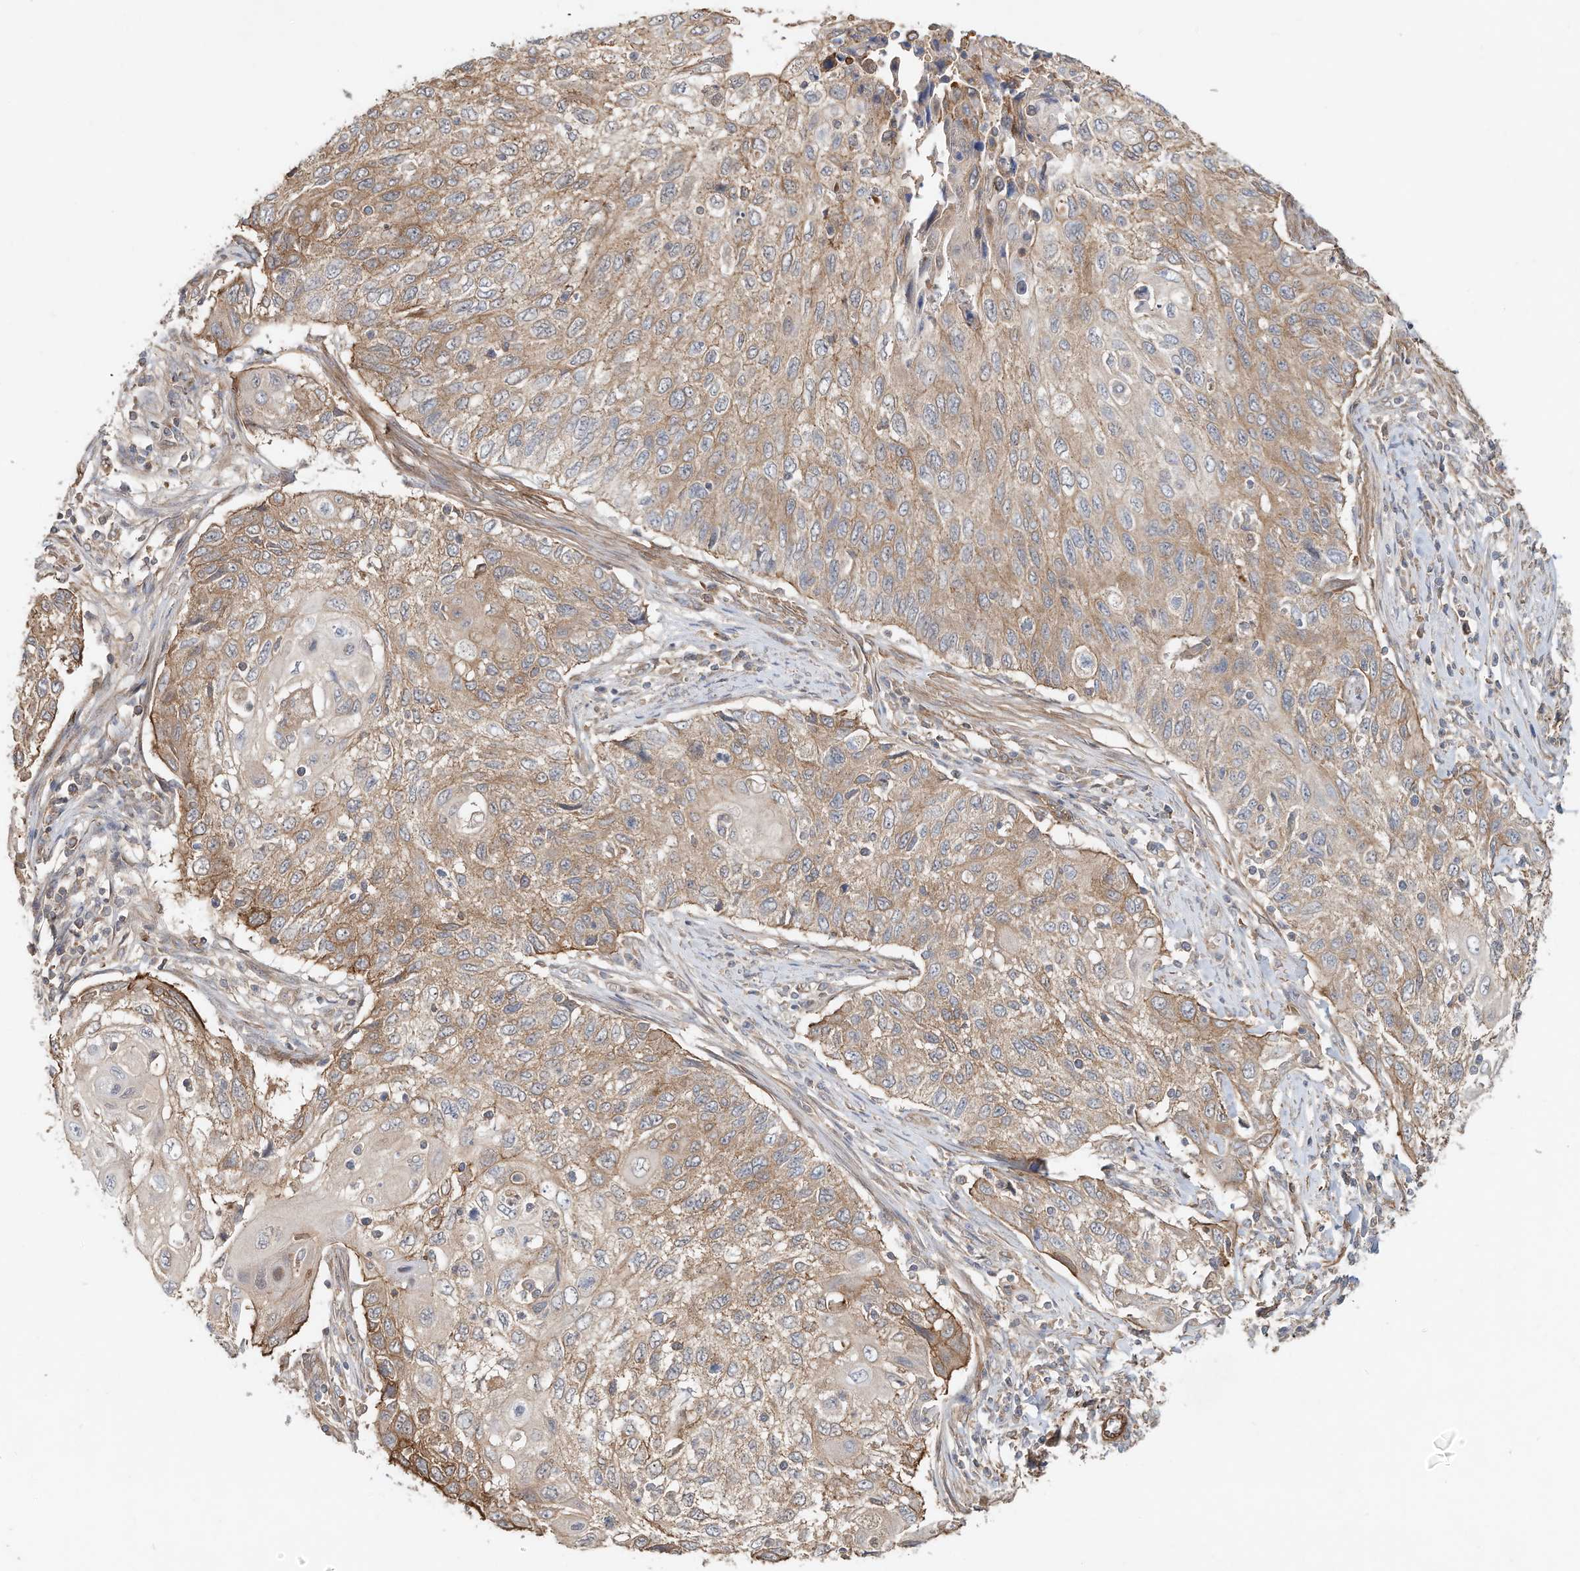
{"staining": {"intensity": "moderate", "quantity": ">75%", "location": "cytoplasmic/membranous"}, "tissue": "cervical cancer", "cell_type": "Tumor cells", "image_type": "cancer", "snomed": [{"axis": "morphology", "description": "Squamous cell carcinoma, NOS"}, {"axis": "topography", "description": "Cervix"}], "caption": "A high-resolution micrograph shows immunohistochemistry (IHC) staining of squamous cell carcinoma (cervical), which shows moderate cytoplasmic/membranous expression in approximately >75% of tumor cells. The protein of interest is shown in brown color, while the nuclei are stained blue.", "gene": "HTR5A", "patient": {"sex": "female", "age": 70}}